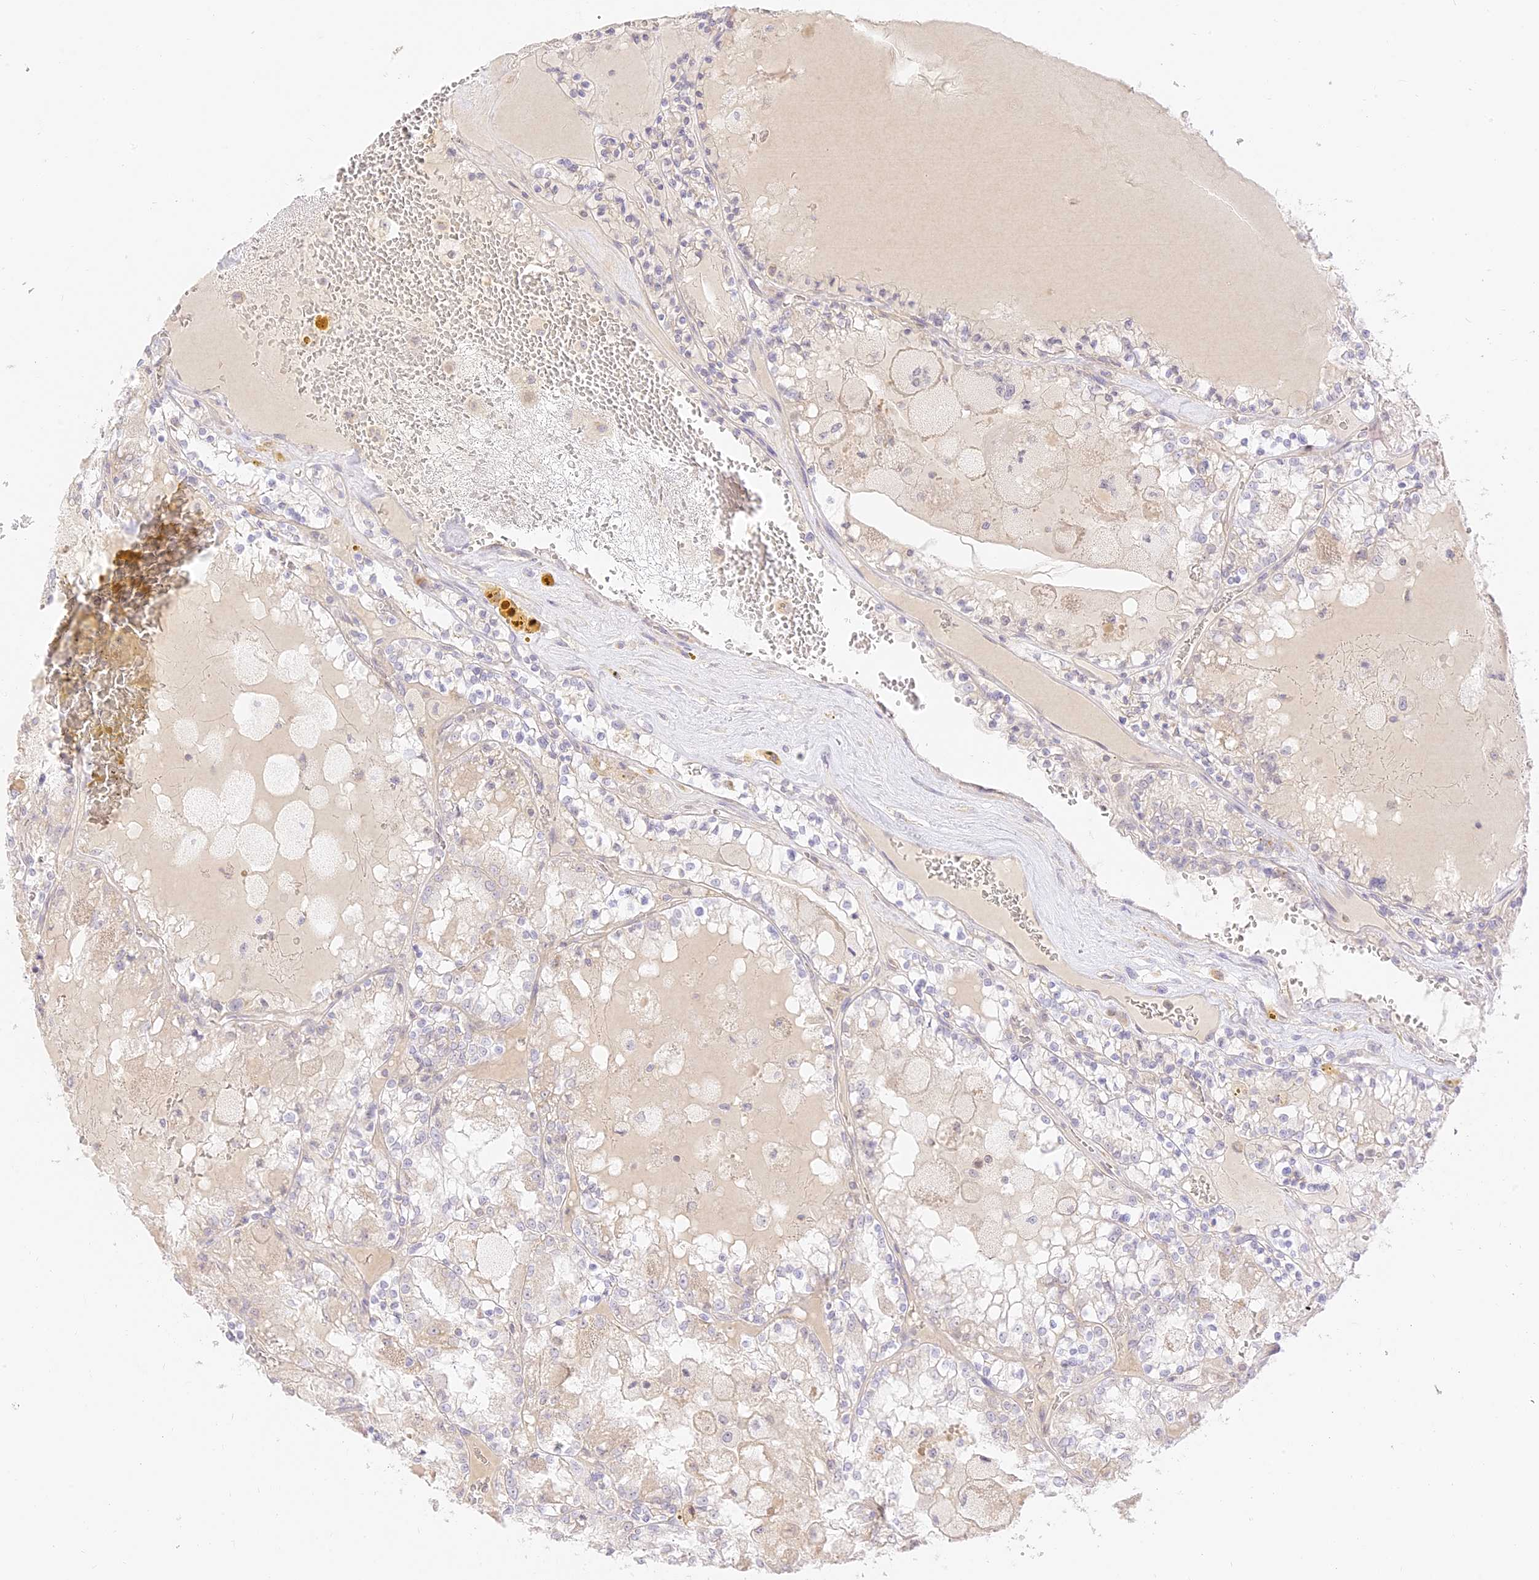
{"staining": {"intensity": "negative", "quantity": "none", "location": "none"}, "tissue": "renal cancer", "cell_type": "Tumor cells", "image_type": "cancer", "snomed": [{"axis": "morphology", "description": "Adenocarcinoma, NOS"}, {"axis": "topography", "description": "Kidney"}], "caption": "The histopathology image shows no staining of tumor cells in adenocarcinoma (renal). Nuclei are stained in blue.", "gene": "LRRC15", "patient": {"sex": "female", "age": 56}}